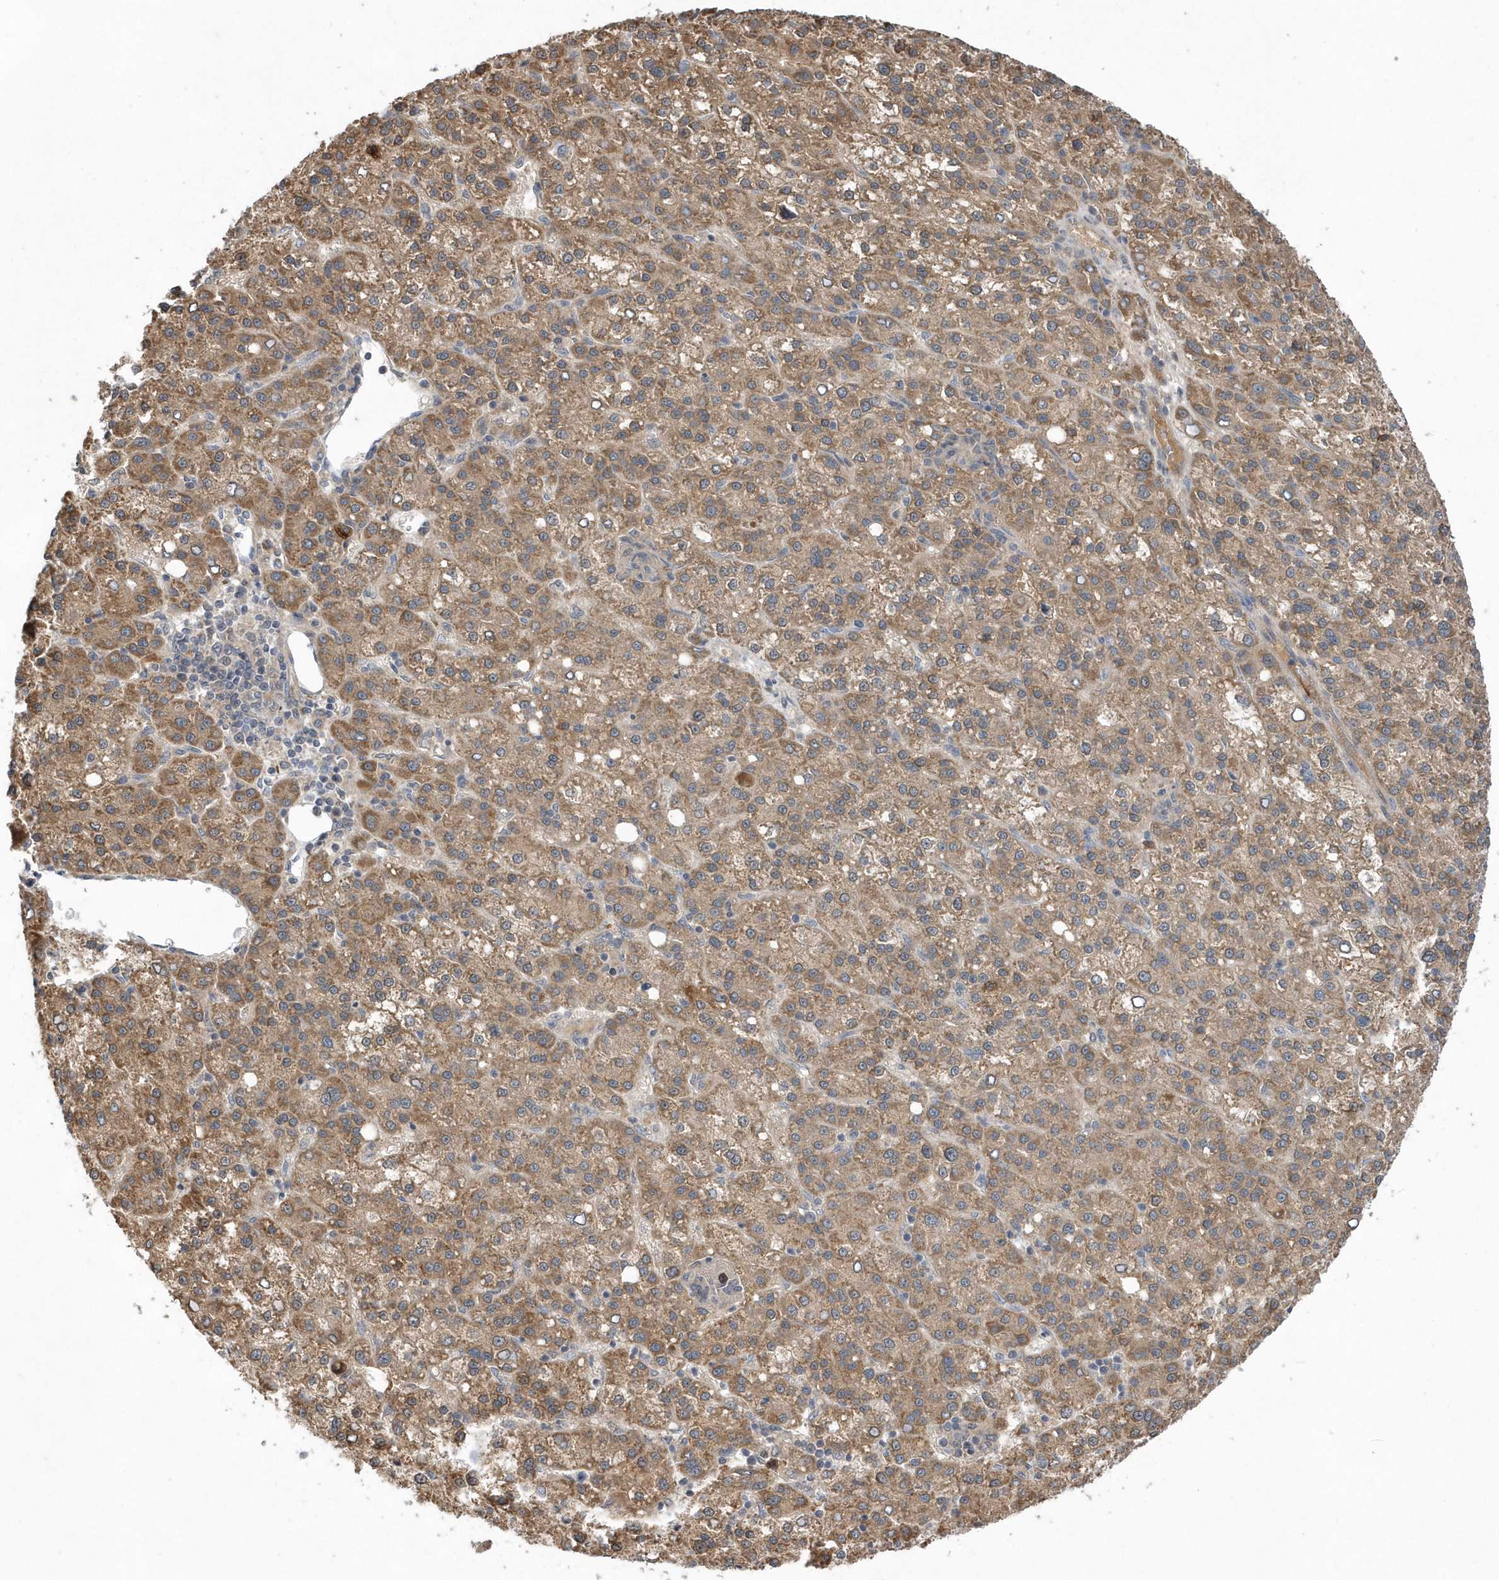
{"staining": {"intensity": "moderate", "quantity": ">75%", "location": "cytoplasmic/membranous"}, "tissue": "liver cancer", "cell_type": "Tumor cells", "image_type": "cancer", "snomed": [{"axis": "morphology", "description": "Carcinoma, Hepatocellular, NOS"}, {"axis": "topography", "description": "Liver"}], "caption": "There is medium levels of moderate cytoplasmic/membranous positivity in tumor cells of liver cancer, as demonstrated by immunohistochemical staining (brown color).", "gene": "HMGCS1", "patient": {"sex": "female", "age": 58}}